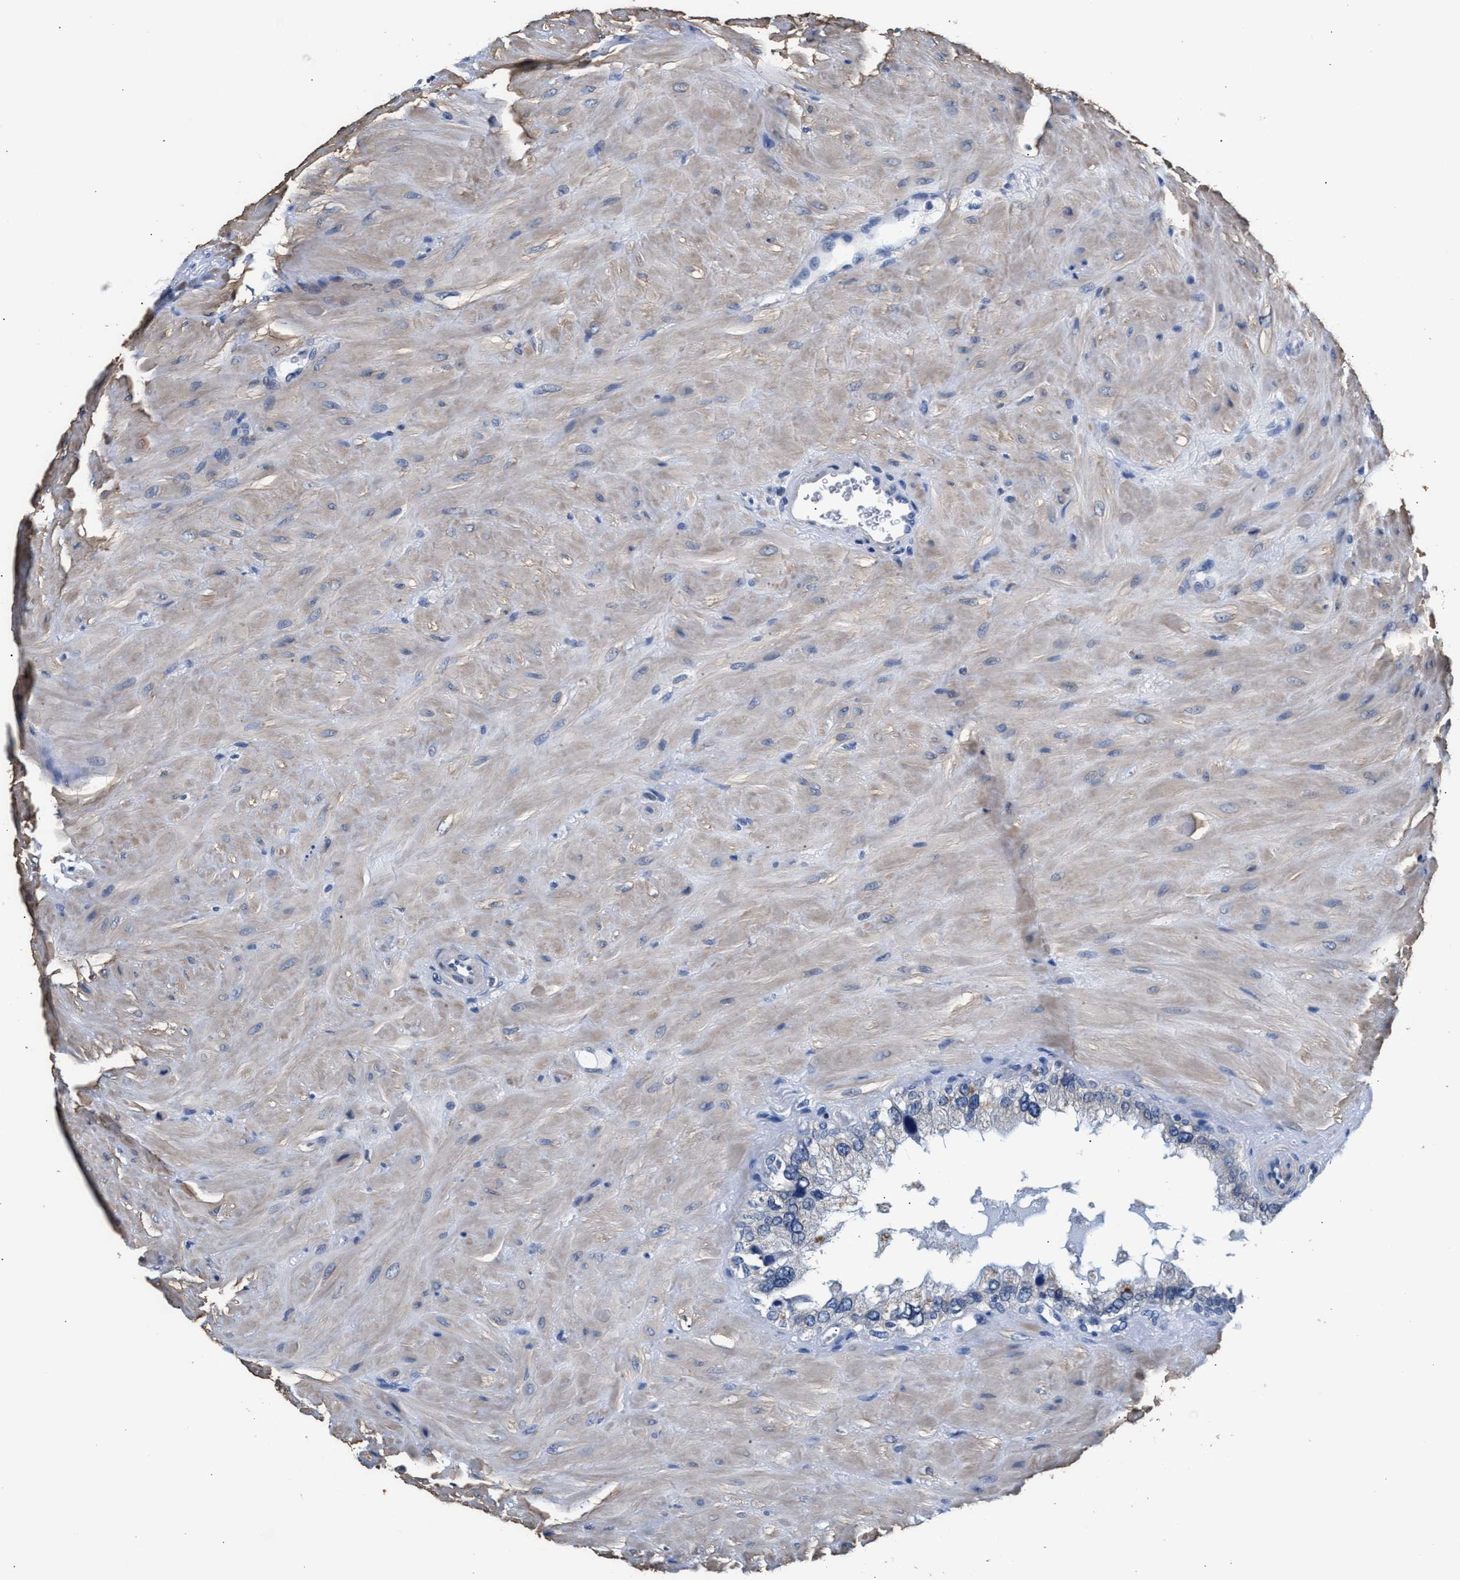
{"staining": {"intensity": "weak", "quantity": "<25%", "location": "cytoplasmic/membranous"}, "tissue": "seminal vesicle", "cell_type": "Glandular cells", "image_type": "normal", "snomed": [{"axis": "morphology", "description": "Normal tissue, NOS"}, {"axis": "topography", "description": "Prostate"}, {"axis": "topography", "description": "Seminal veicle"}], "caption": "IHC micrograph of benign seminal vesicle: seminal vesicle stained with DAB (3,3'-diaminobenzidine) displays no significant protein positivity in glandular cells.", "gene": "MYH3", "patient": {"sex": "male", "age": 51}}